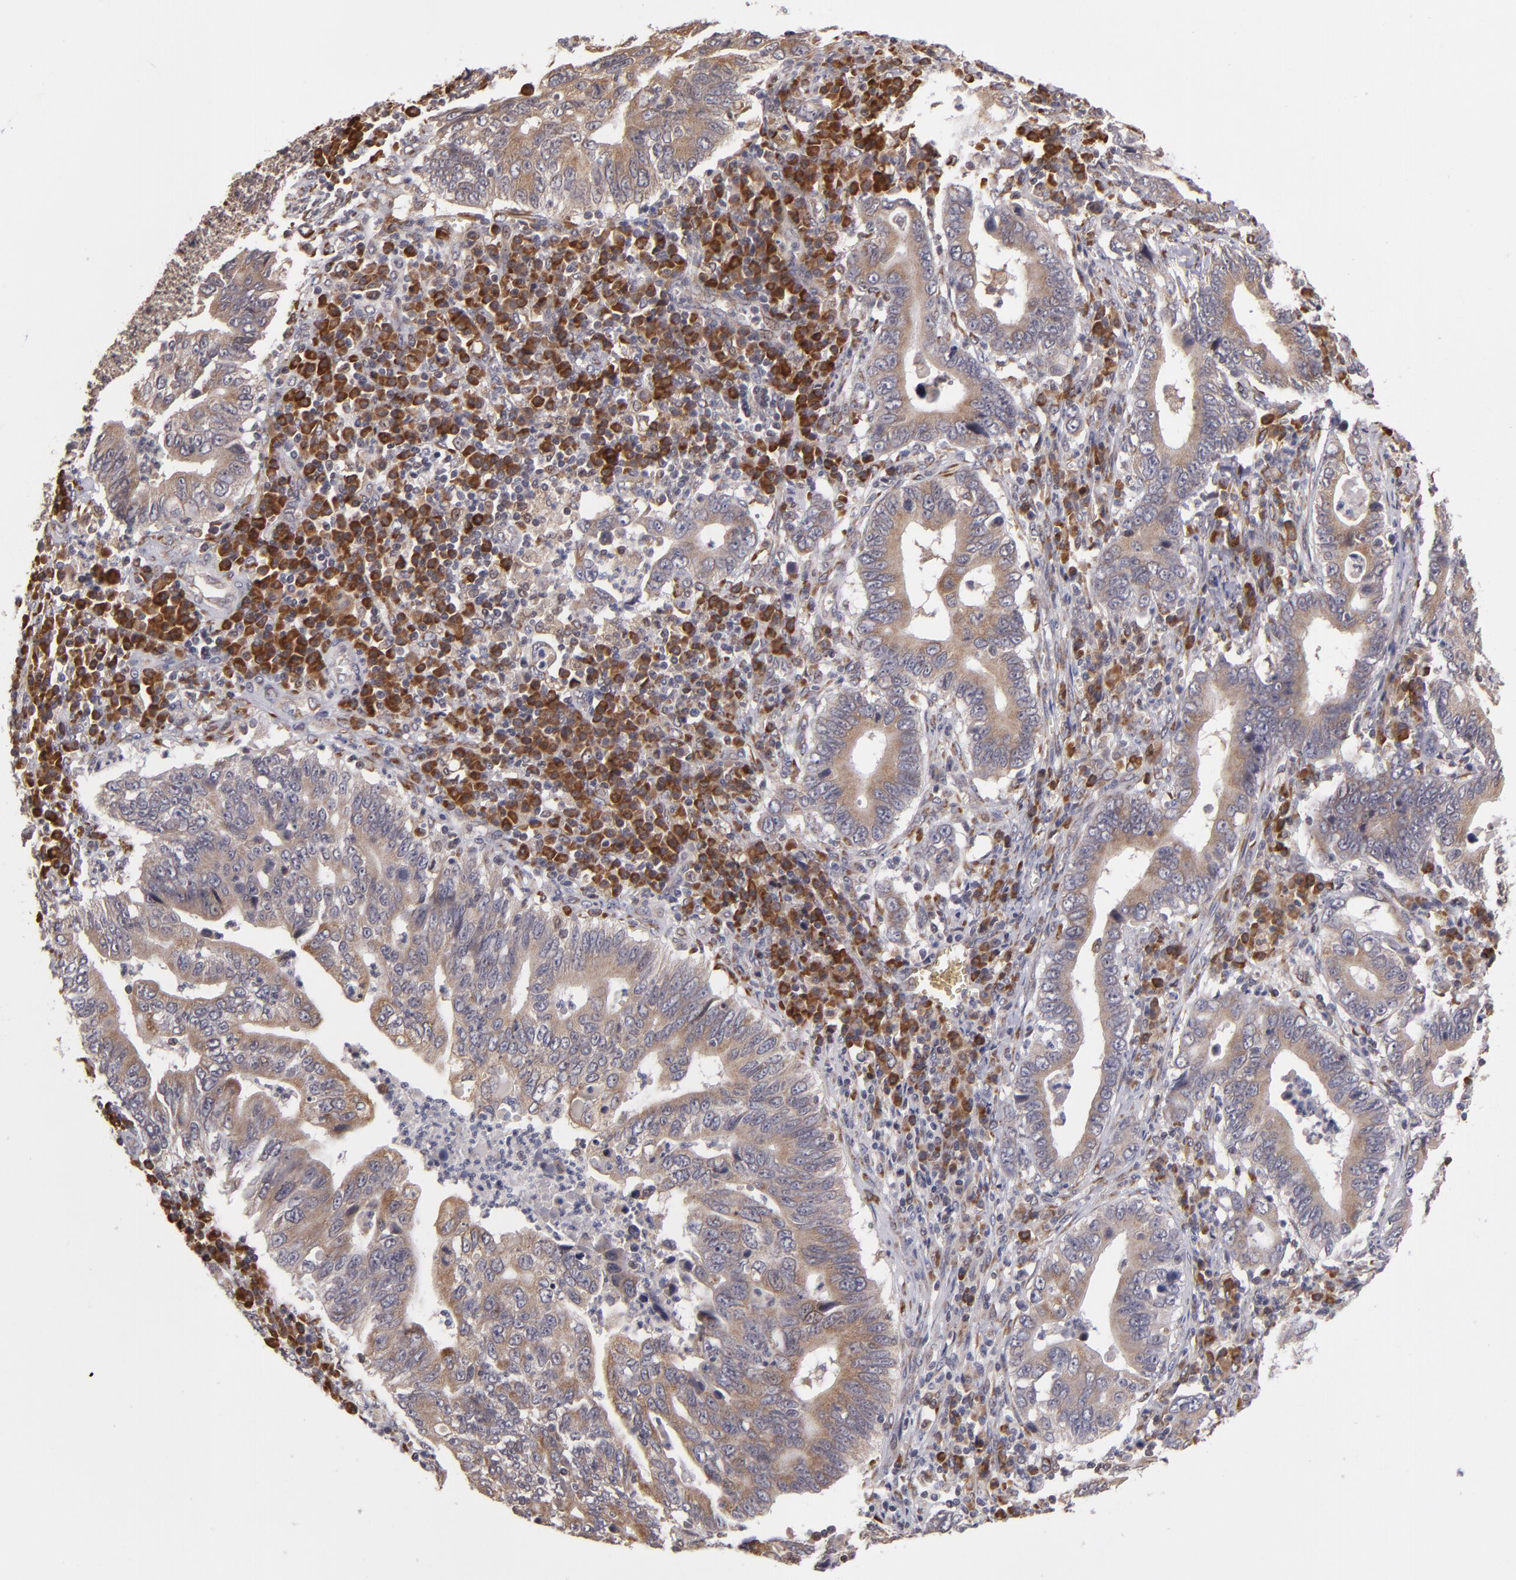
{"staining": {"intensity": "weak", "quantity": ">75%", "location": "cytoplasmic/membranous"}, "tissue": "stomach cancer", "cell_type": "Tumor cells", "image_type": "cancer", "snomed": [{"axis": "morphology", "description": "Adenocarcinoma, NOS"}, {"axis": "topography", "description": "Stomach, upper"}], "caption": "Immunohistochemistry (IHC) staining of adenocarcinoma (stomach), which displays low levels of weak cytoplasmic/membranous positivity in approximately >75% of tumor cells indicating weak cytoplasmic/membranous protein staining. The staining was performed using DAB (3,3'-diaminobenzidine) (brown) for protein detection and nuclei were counterstained in hematoxylin (blue).", "gene": "CASP1", "patient": {"sex": "male", "age": 63}}